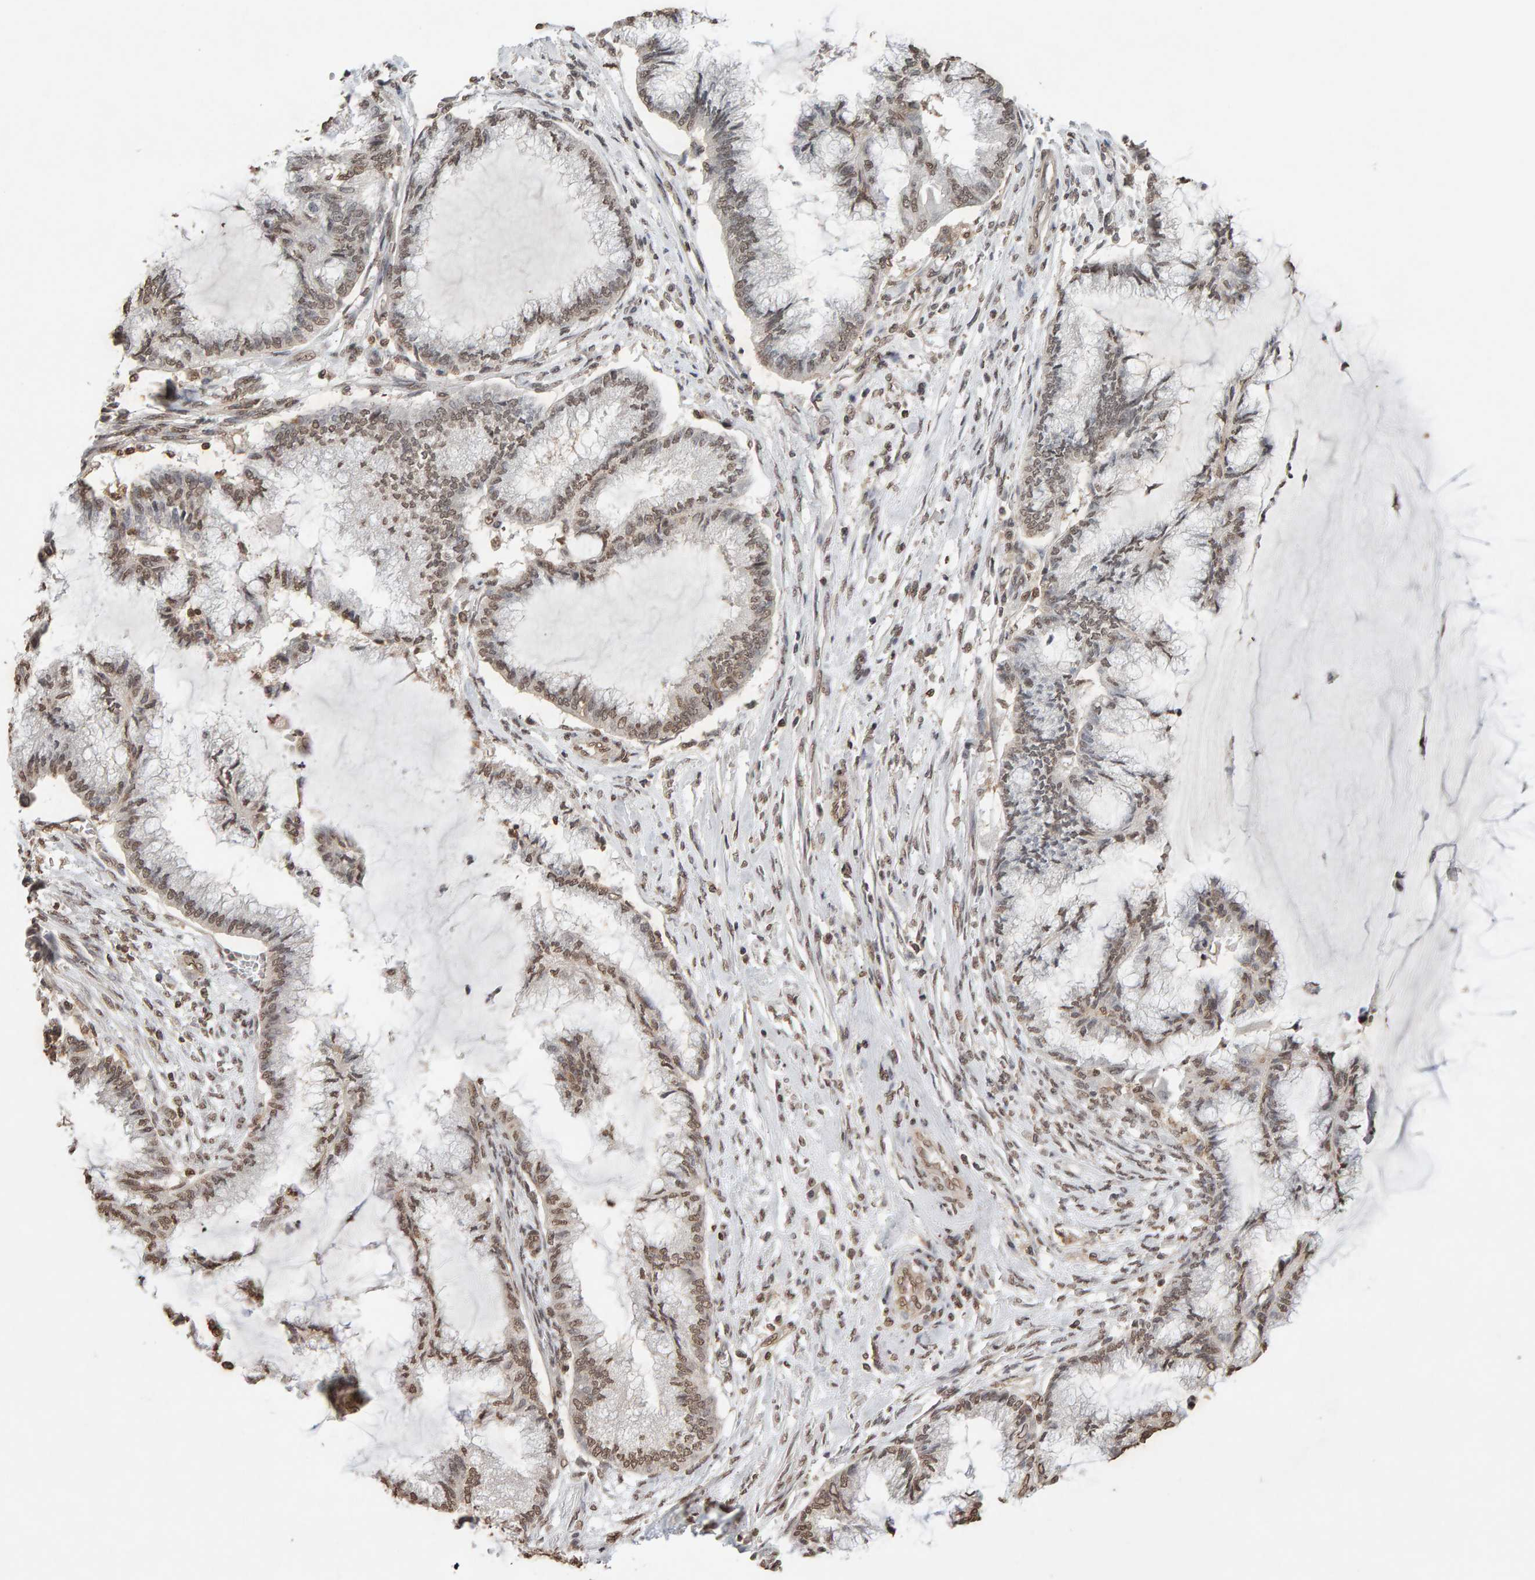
{"staining": {"intensity": "weak", "quantity": ">75%", "location": "nuclear"}, "tissue": "endometrial cancer", "cell_type": "Tumor cells", "image_type": "cancer", "snomed": [{"axis": "morphology", "description": "Adenocarcinoma, NOS"}, {"axis": "topography", "description": "Endometrium"}], "caption": "Human endometrial adenocarcinoma stained with a protein marker displays weak staining in tumor cells.", "gene": "DNAJB5", "patient": {"sex": "female", "age": 86}}